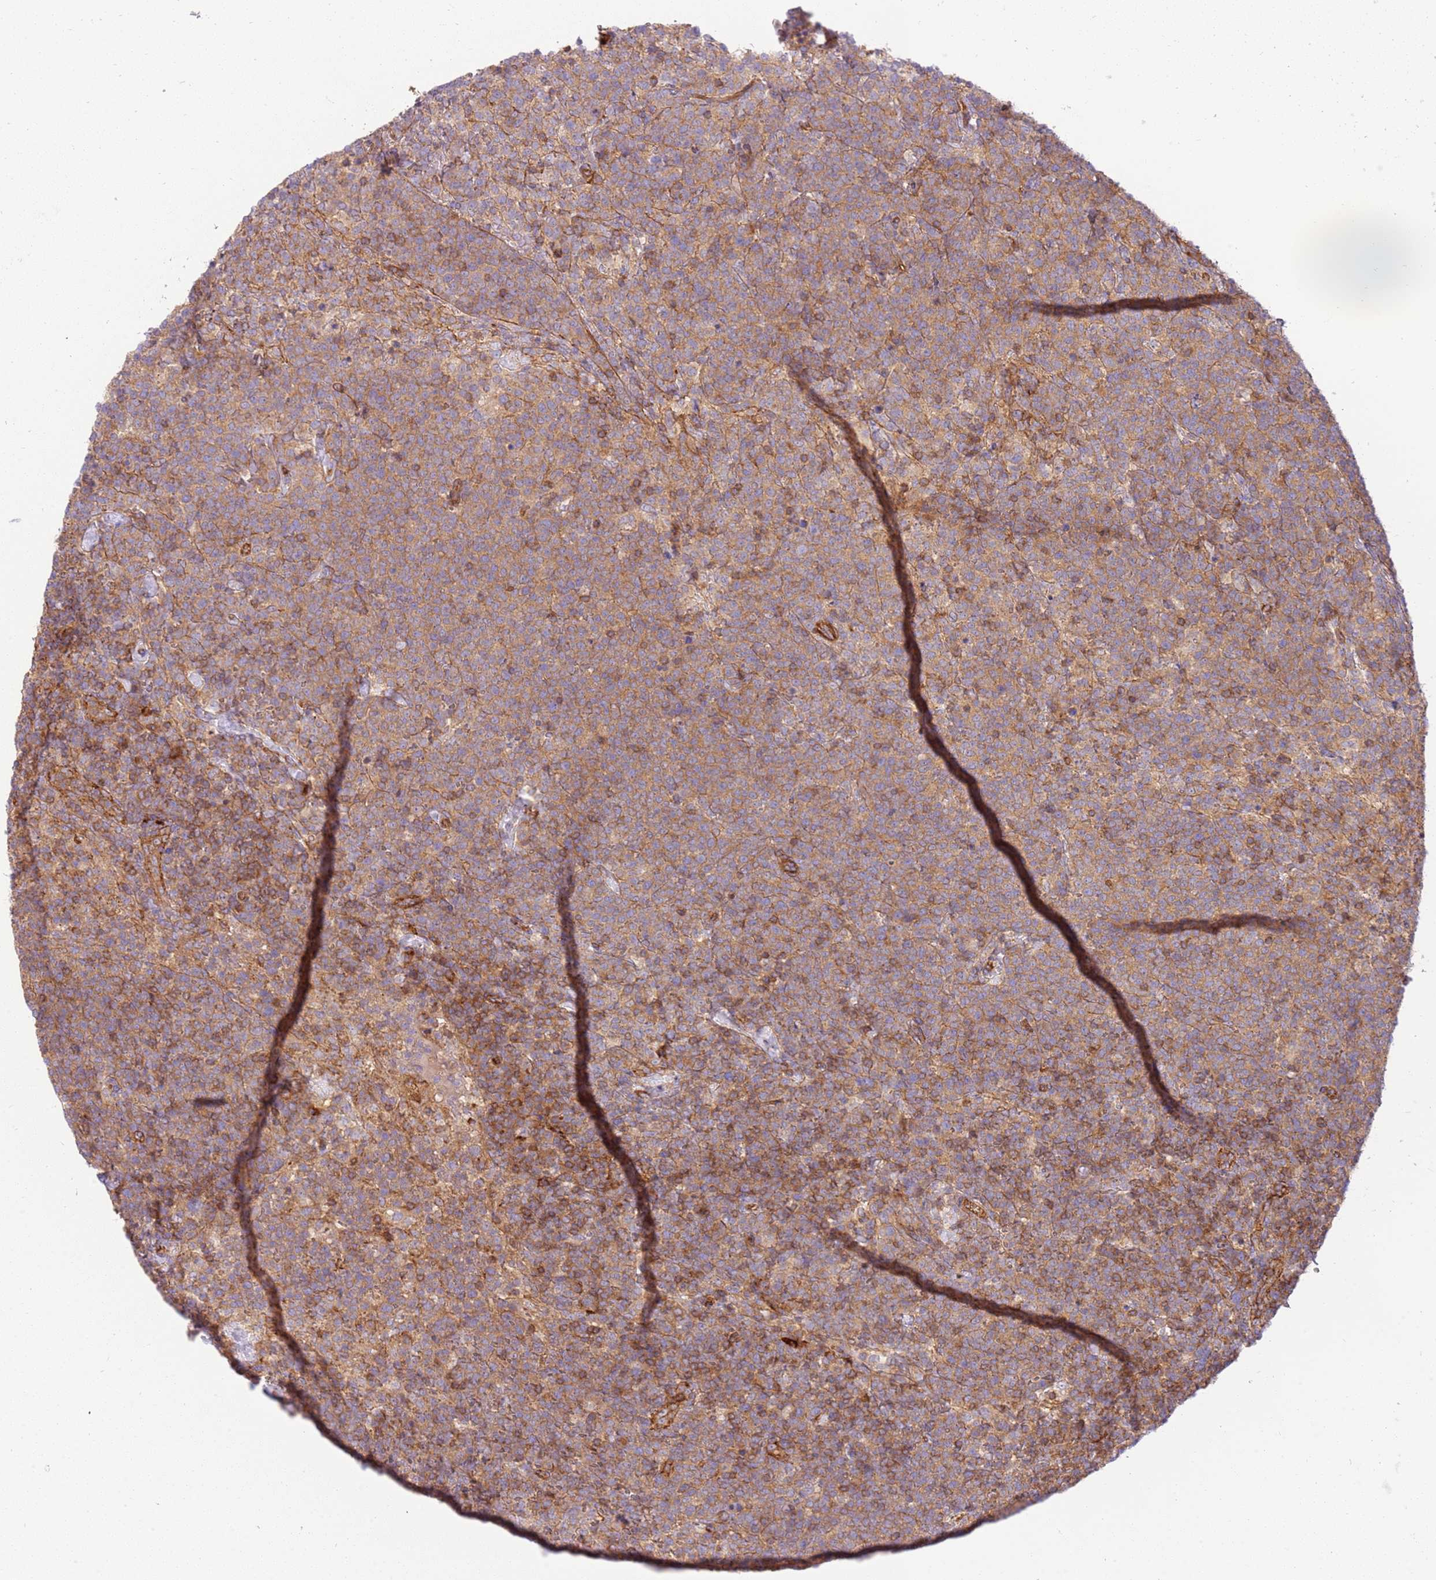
{"staining": {"intensity": "moderate", "quantity": ">75%", "location": "cytoplasmic/membranous"}, "tissue": "lymphoma", "cell_type": "Tumor cells", "image_type": "cancer", "snomed": [{"axis": "morphology", "description": "Malignant lymphoma, non-Hodgkin's type, High grade"}, {"axis": "topography", "description": "Lymph node"}], "caption": "High-magnification brightfield microscopy of malignant lymphoma, non-Hodgkin's type (high-grade) stained with DAB (brown) and counterstained with hematoxylin (blue). tumor cells exhibit moderate cytoplasmic/membranous expression is present in approximately>75% of cells.", "gene": "EFCAB8", "patient": {"sex": "male", "age": 61}}